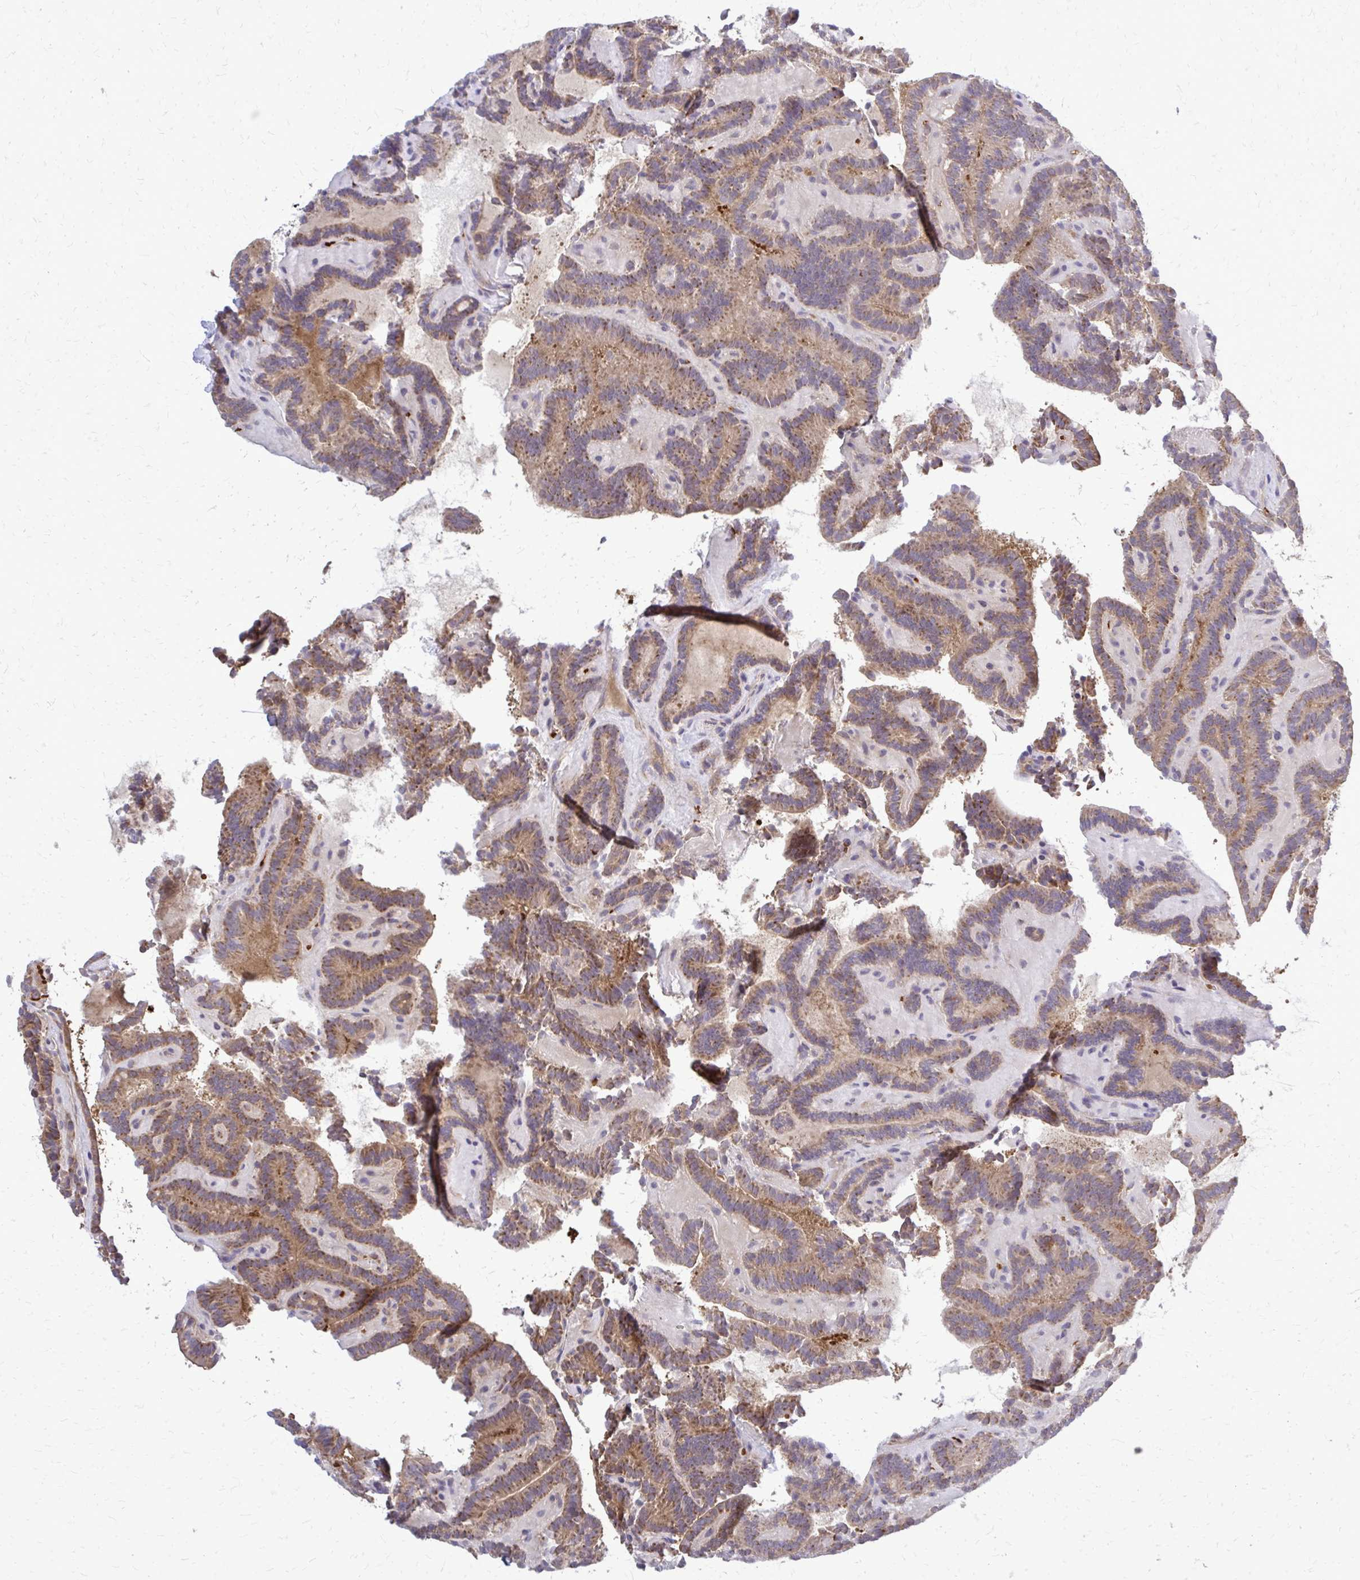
{"staining": {"intensity": "moderate", "quantity": ">75%", "location": "cytoplasmic/membranous"}, "tissue": "thyroid cancer", "cell_type": "Tumor cells", "image_type": "cancer", "snomed": [{"axis": "morphology", "description": "Papillary adenocarcinoma, NOS"}, {"axis": "topography", "description": "Thyroid gland"}], "caption": "A medium amount of moderate cytoplasmic/membranous expression is seen in about >75% of tumor cells in papillary adenocarcinoma (thyroid) tissue.", "gene": "PDK4", "patient": {"sex": "female", "age": 21}}